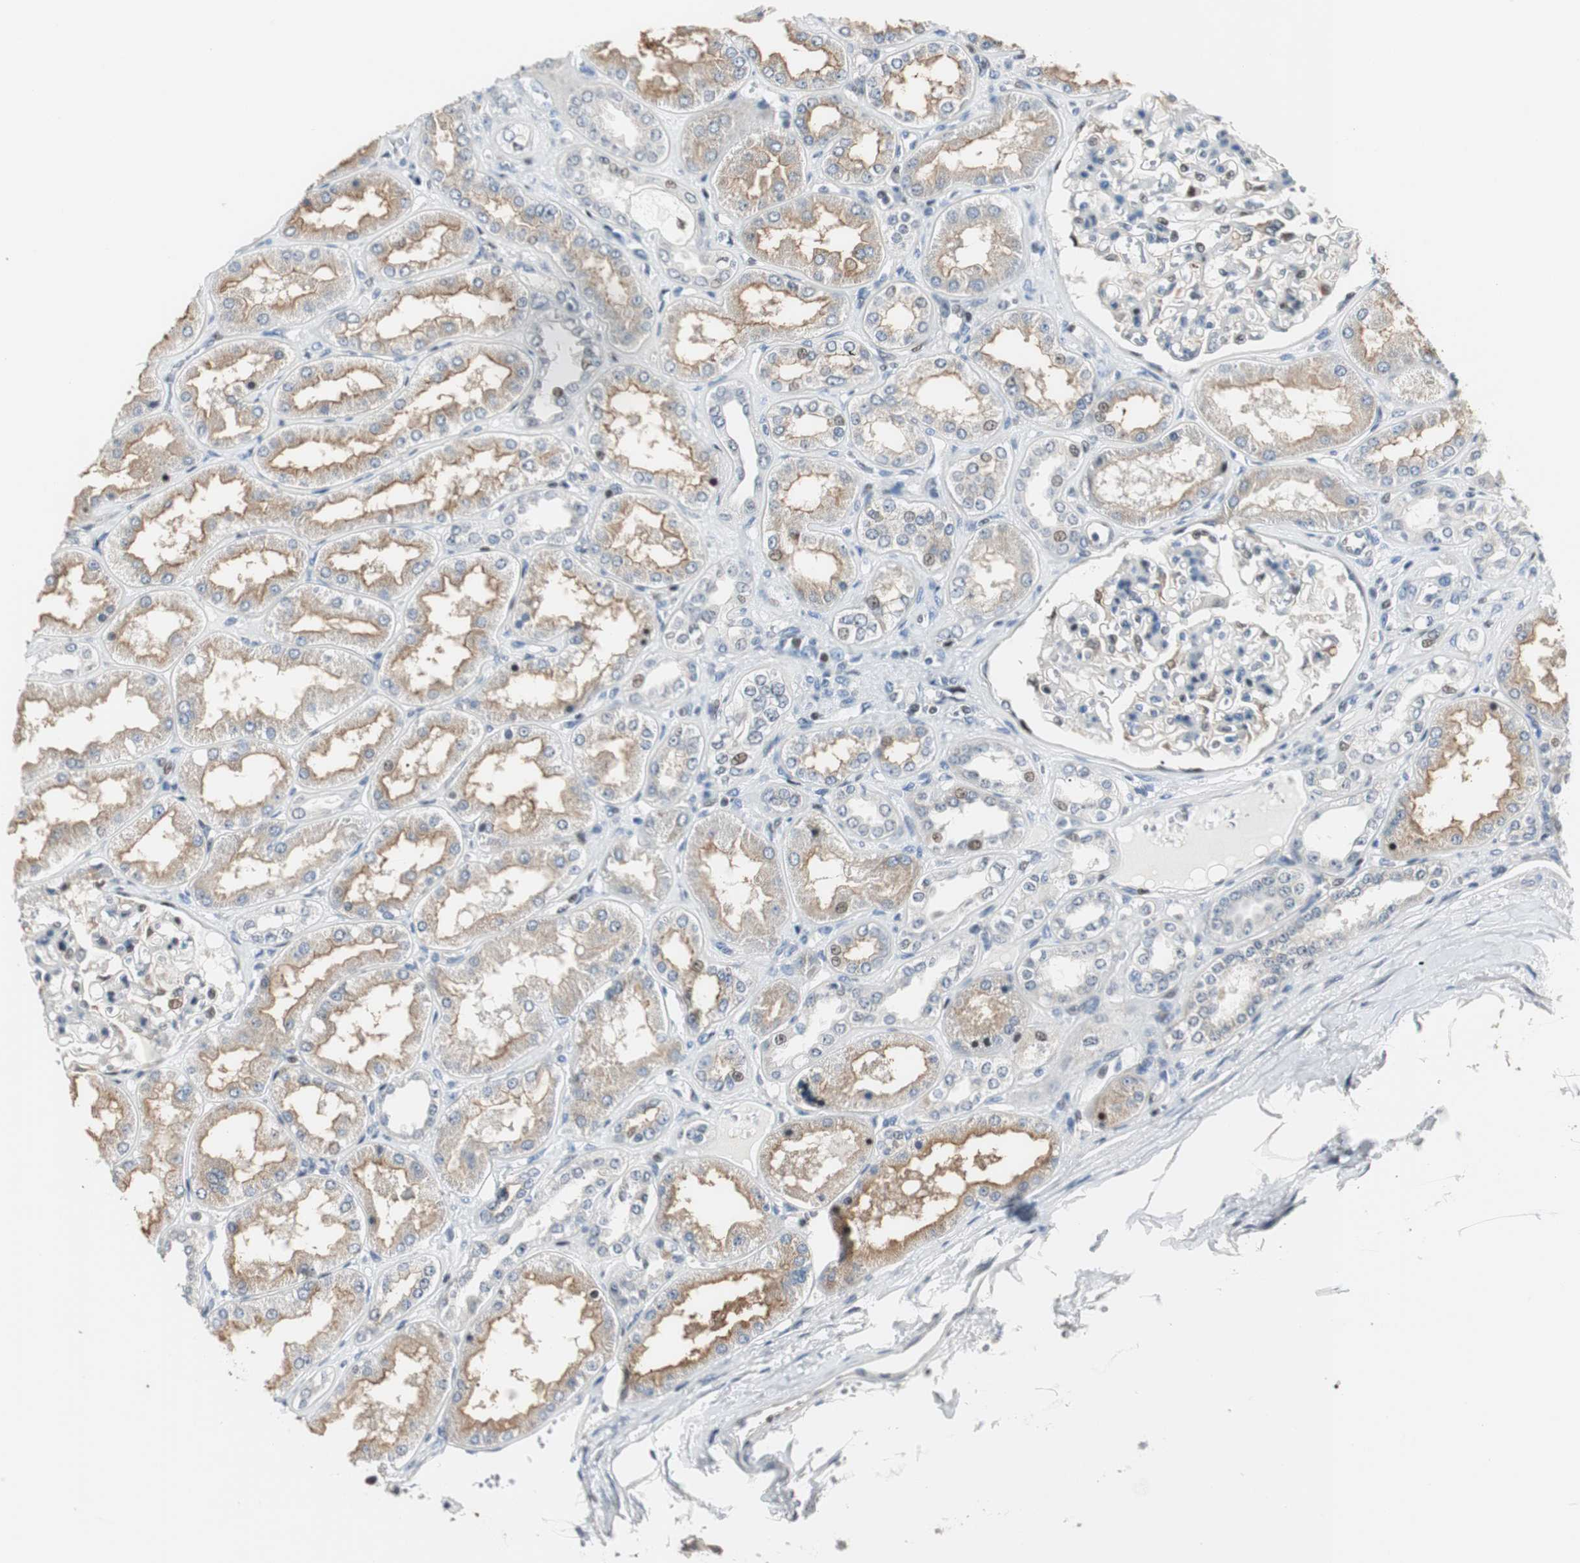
{"staining": {"intensity": "moderate", "quantity": "<25%", "location": "nuclear"}, "tissue": "kidney", "cell_type": "Cells in glomeruli", "image_type": "normal", "snomed": [{"axis": "morphology", "description": "Normal tissue, NOS"}, {"axis": "topography", "description": "Kidney"}], "caption": "IHC (DAB) staining of benign kidney shows moderate nuclear protein expression in approximately <25% of cells in glomeruli. (Brightfield microscopy of DAB IHC at high magnification).", "gene": "RAD1", "patient": {"sex": "female", "age": 56}}